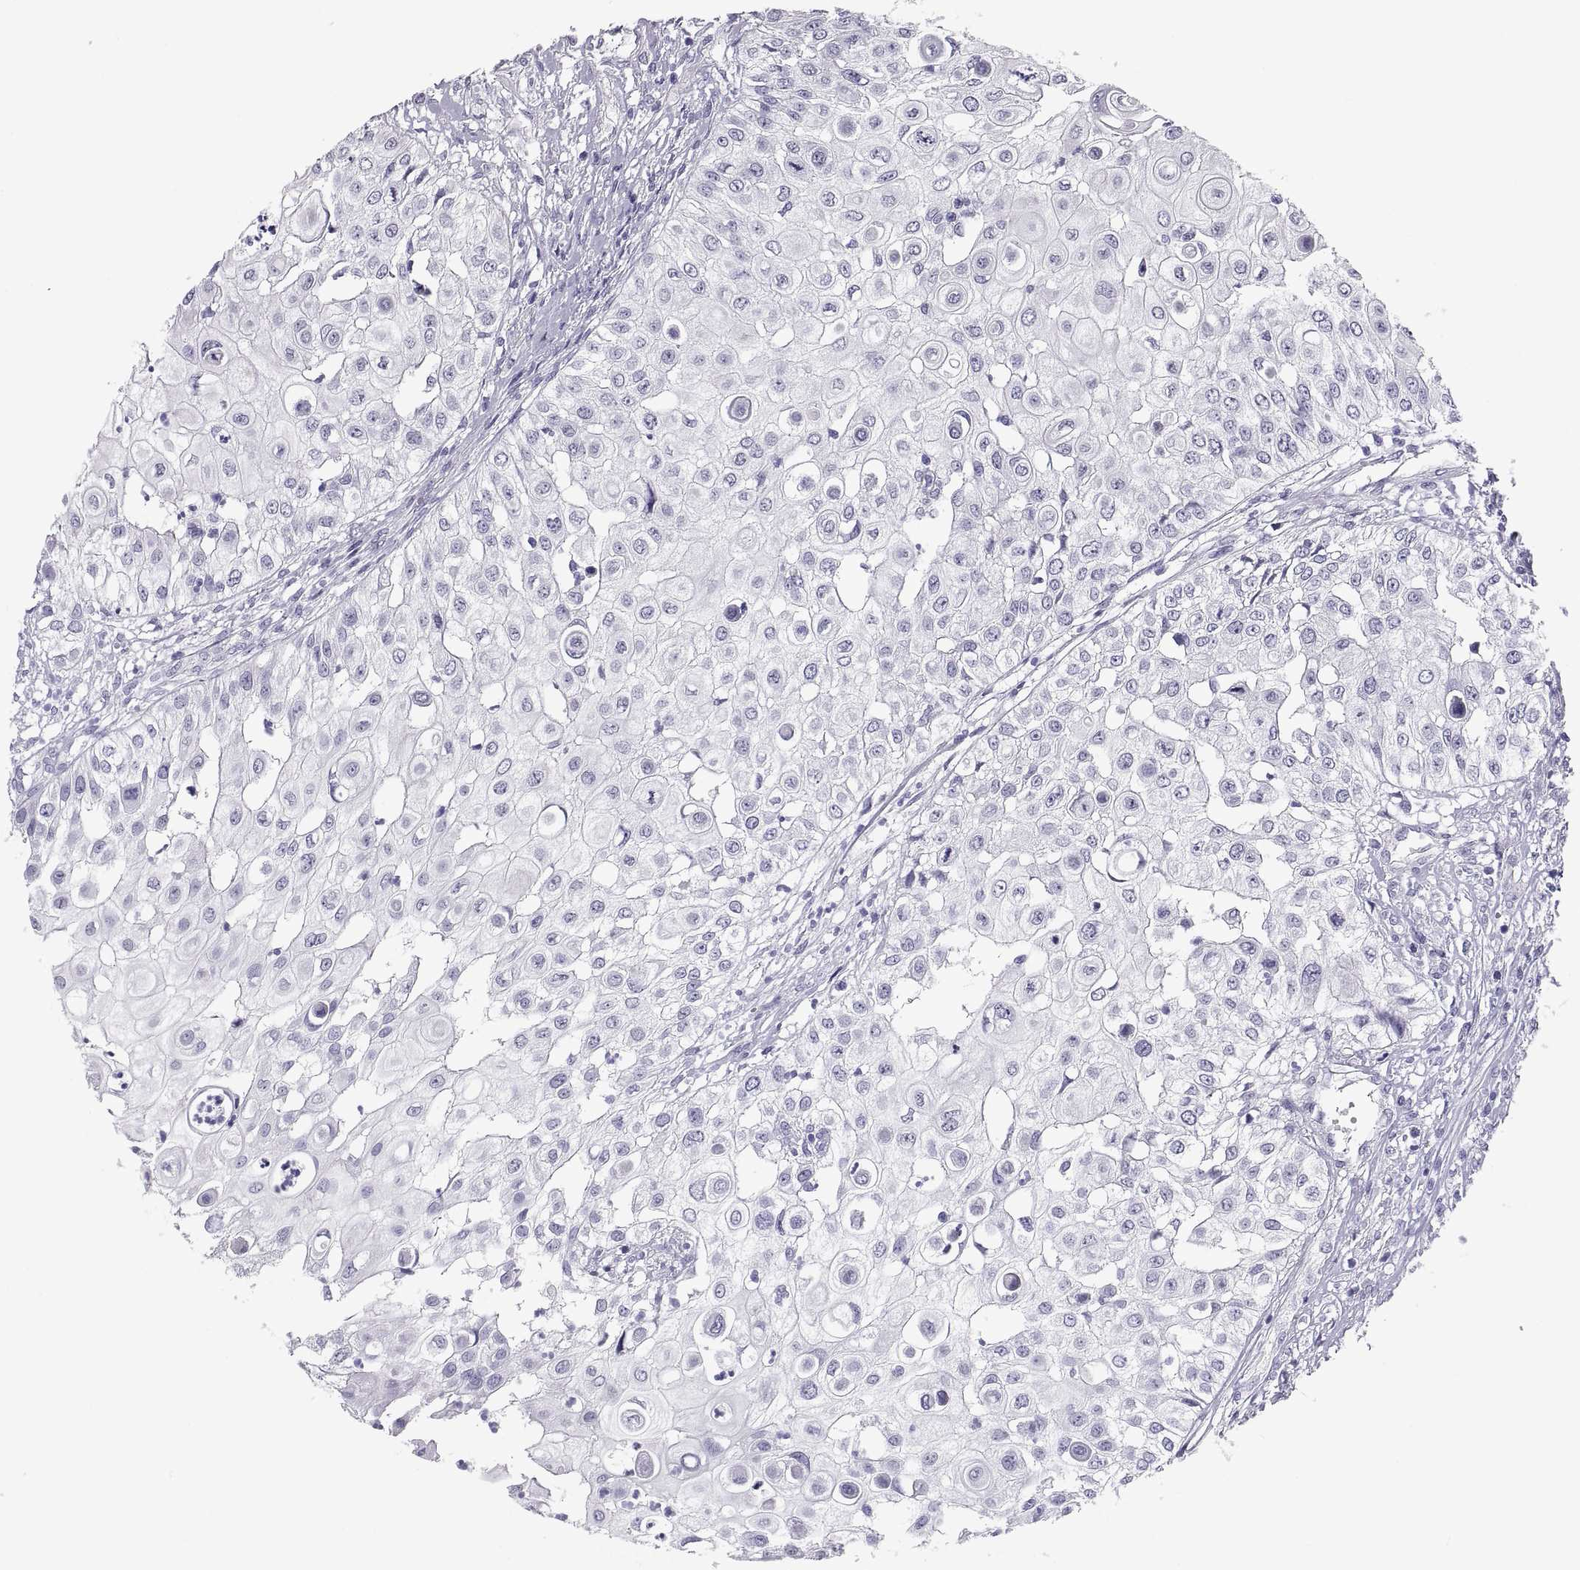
{"staining": {"intensity": "negative", "quantity": "none", "location": "none"}, "tissue": "urothelial cancer", "cell_type": "Tumor cells", "image_type": "cancer", "snomed": [{"axis": "morphology", "description": "Urothelial carcinoma, High grade"}, {"axis": "topography", "description": "Urinary bladder"}], "caption": "Human urothelial cancer stained for a protein using immunohistochemistry (IHC) demonstrates no staining in tumor cells.", "gene": "FAM170A", "patient": {"sex": "female", "age": 79}}